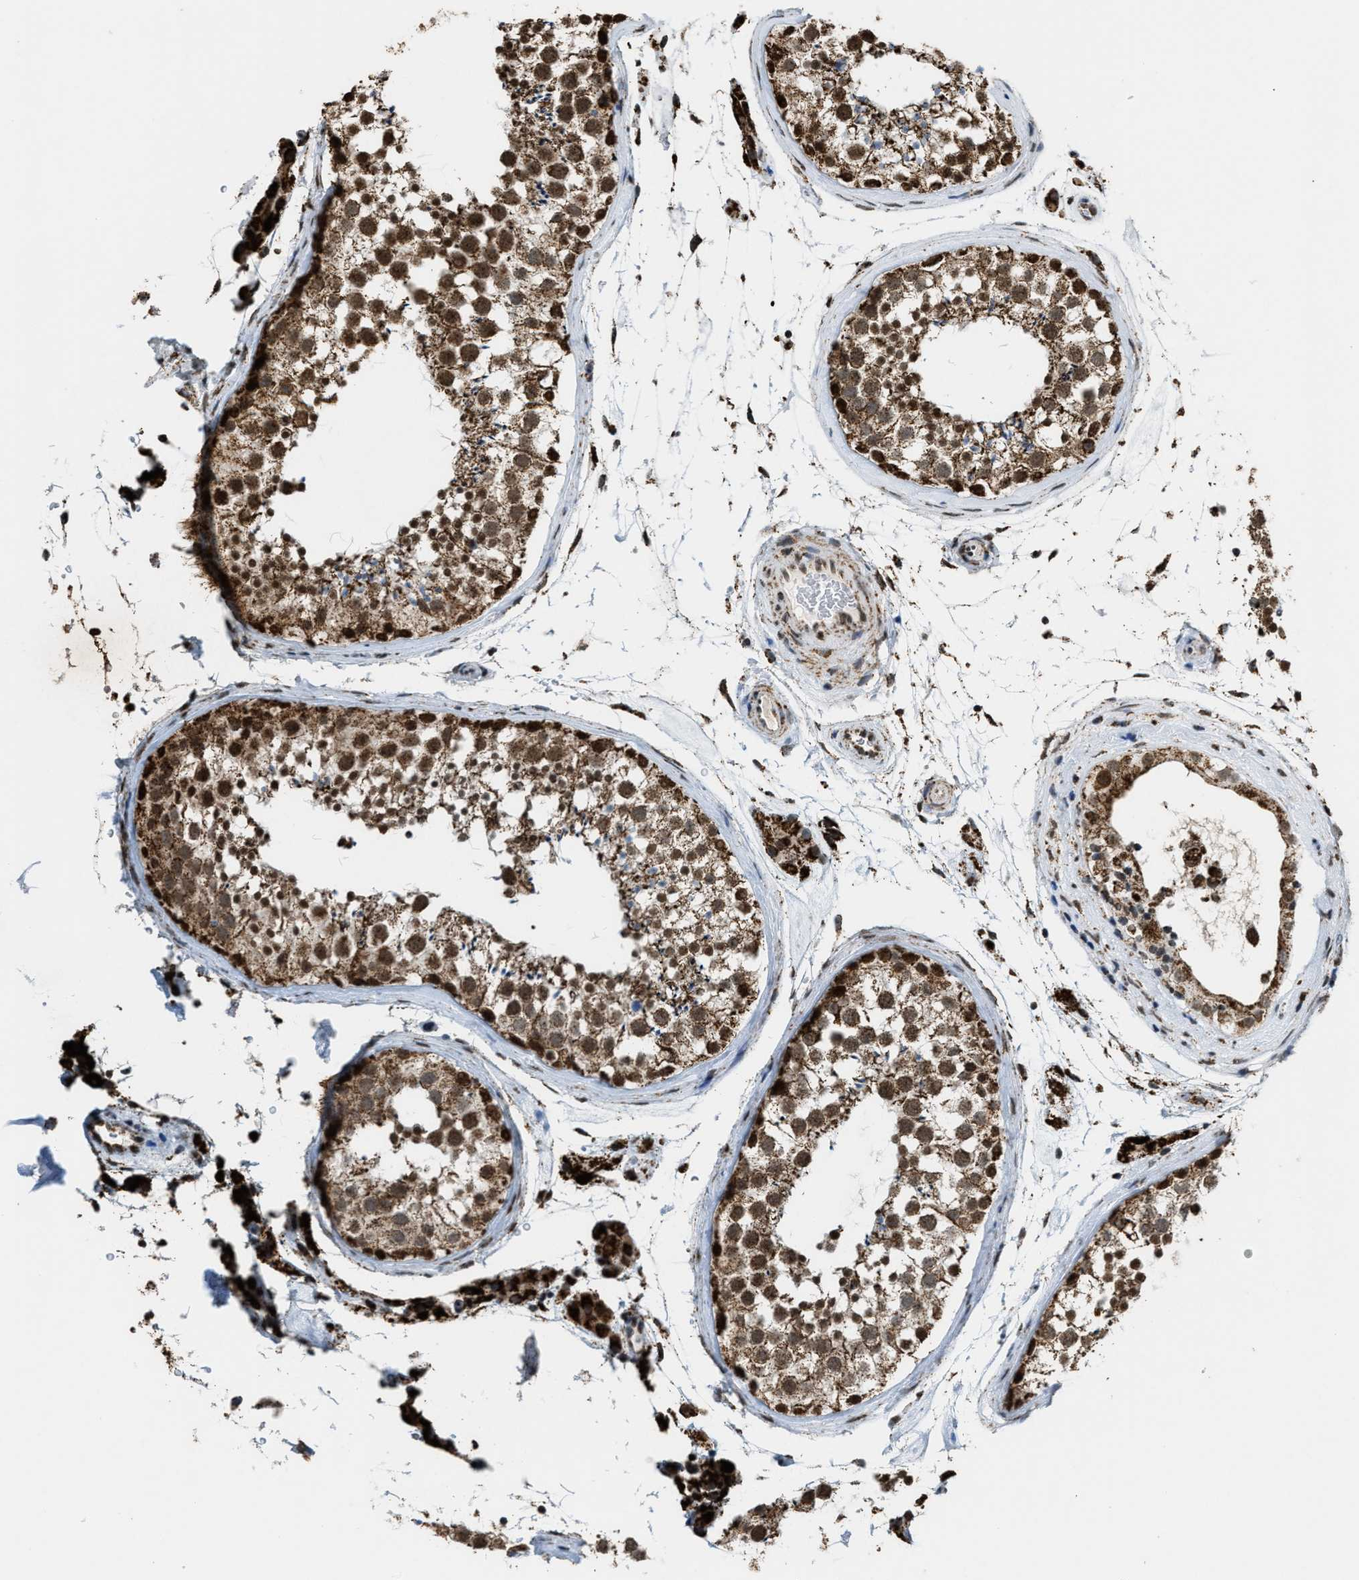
{"staining": {"intensity": "strong", "quantity": ">75%", "location": "cytoplasmic/membranous"}, "tissue": "testis", "cell_type": "Cells in seminiferous ducts", "image_type": "normal", "snomed": [{"axis": "morphology", "description": "Normal tissue, NOS"}, {"axis": "topography", "description": "Testis"}], "caption": "This is a photomicrograph of immunohistochemistry staining of benign testis, which shows strong positivity in the cytoplasmic/membranous of cells in seminiferous ducts.", "gene": "HIBADH", "patient": {"sex": "male", "age": 46}}